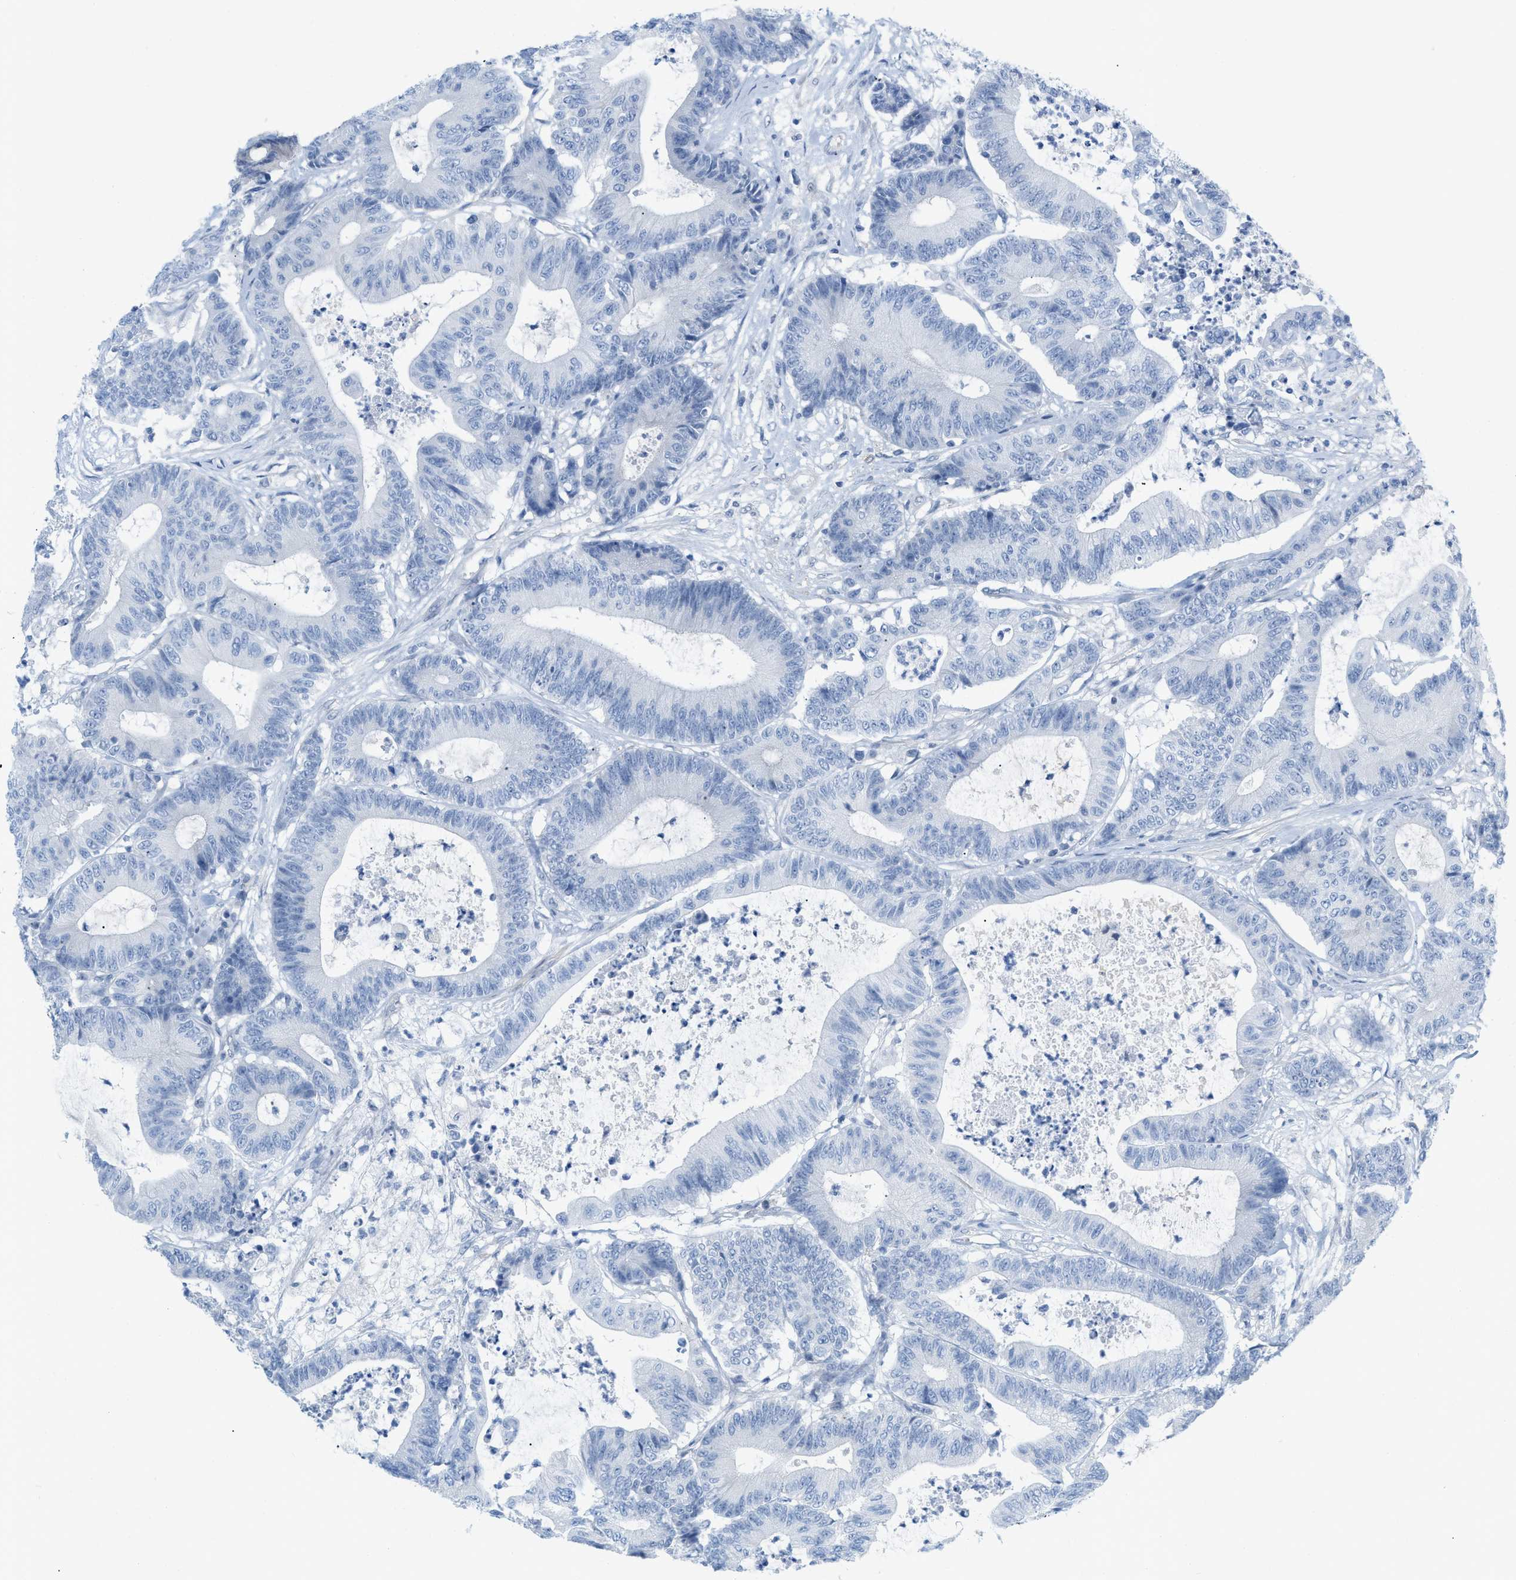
{"staining": {"intensity": "negative", "quantity": "none", "location": "none"}, "tissue": "colorectal cancer", "cell_type": "Tumor cells", "image_type": "cancer", "snomed": [{"axis": "morphology", "description": "Adenocarcinoma, NOS"}, {"axis": "topography", "description": "Colon"}], "caption": "DAB immunohistochemical staining of colorectal adenocarcinoma demonstrates no significant staining in tumor cells. (Stains: DAB IHC with hematoxylin counter stain, Microscopy: brightfield microscopy at high magnification).", "gene": "HLTF", "patient": {"sex": "female", "age": 84}}